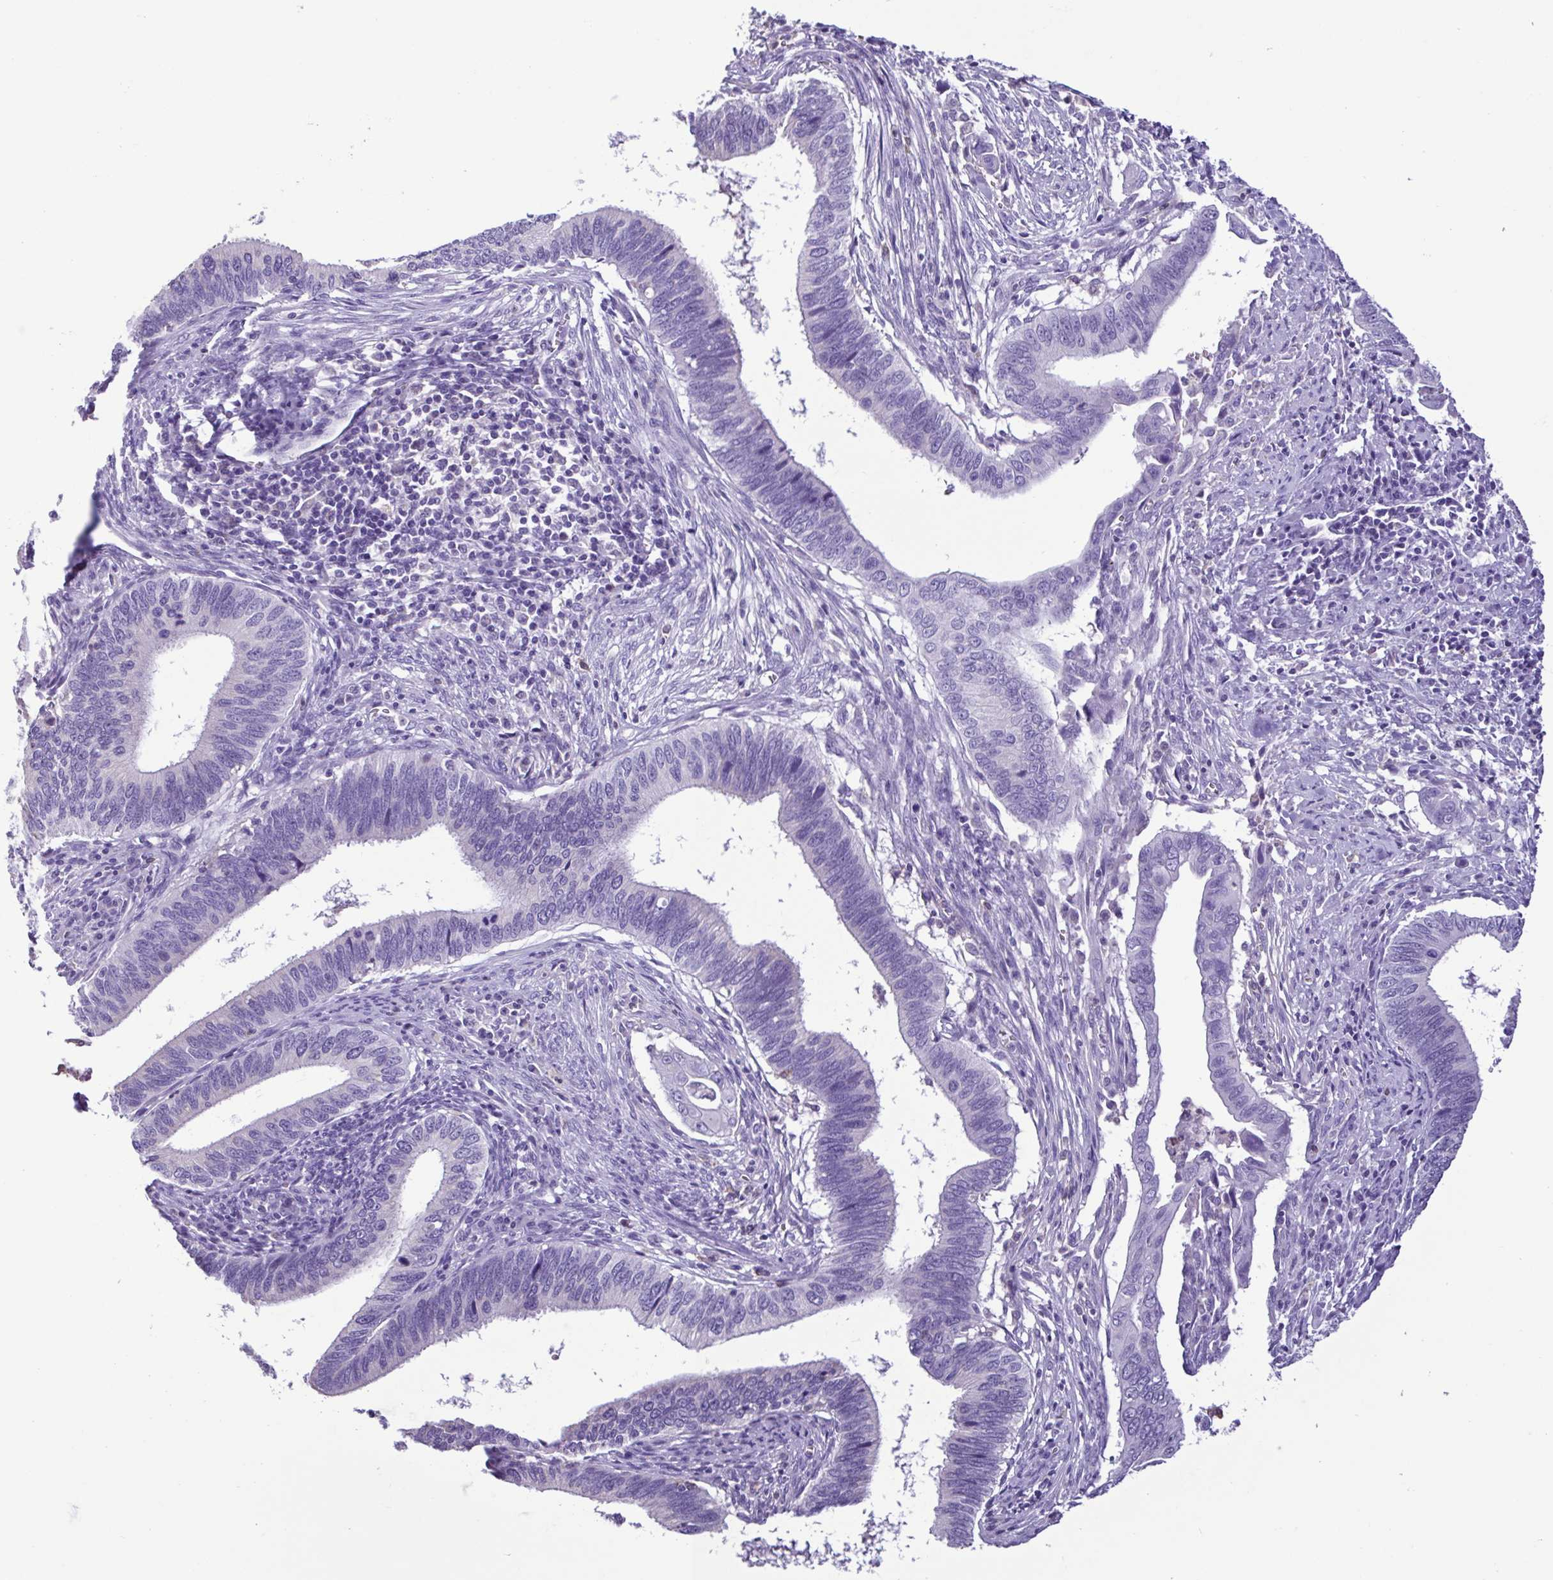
{"staining": {"intensity": "negative", "quantity": "none", "location": "none"}, "tissue": "cervical cancer", "cell_type": "Tumor cells", "image_type": "cancer", "snomed": [{"axis": "morphology", "description": "Adenocarcinoma, NOS"}, {"axis": "topography", "description": "Cervix"}], "caption": "Tumor cells show no significant expression in cervical adenocarcinoma.", "gene": "CBY2", "patient": {"sex": "female", "age": 42}}